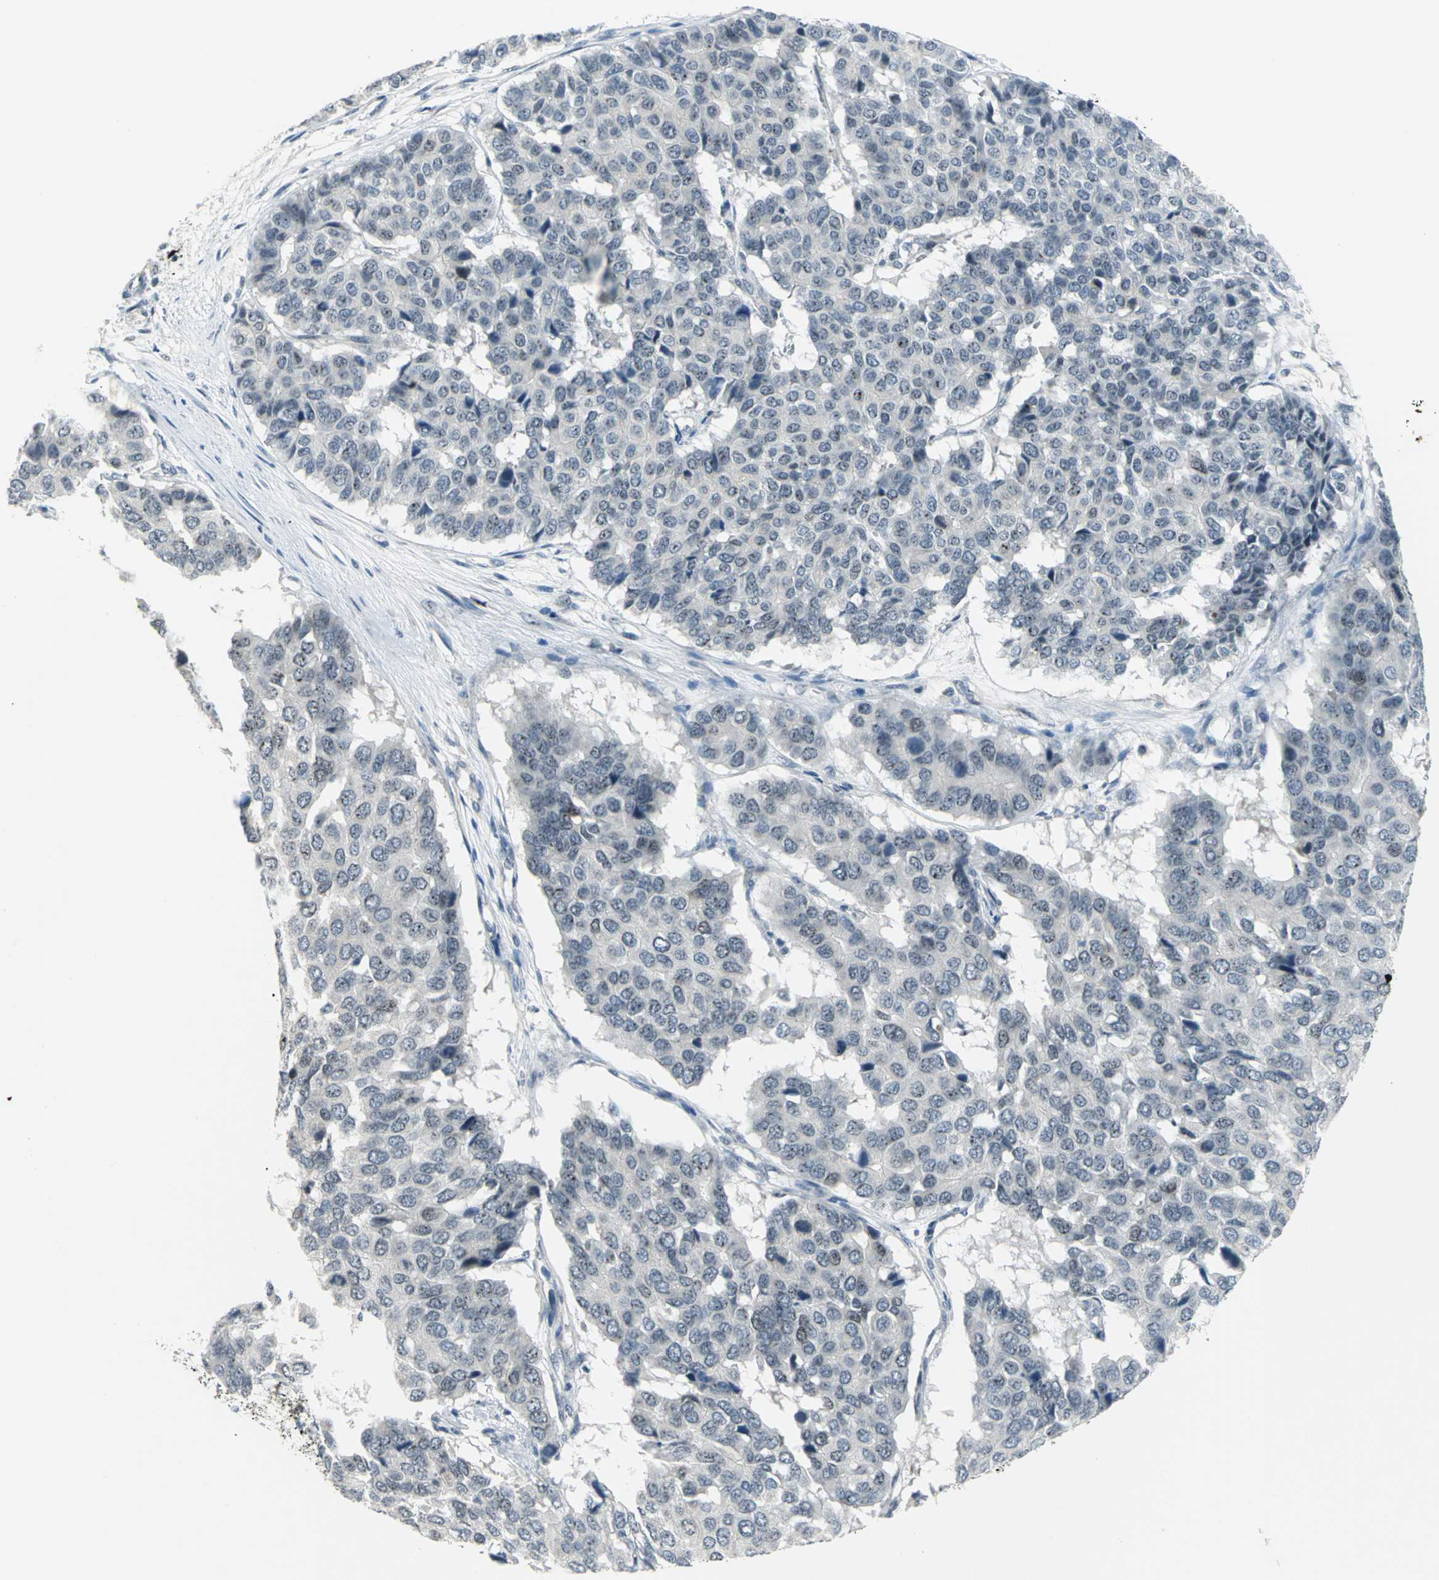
{"staining": {"intensity": "moderate", "quantity": ">75%", "location": "nuclear"}, "tissue": "pancreatic cancer", "cell_type": "Tumor cells", "image_type": "cancer", "snomed": [{"axis": "morphology", "description": "Adenocarcinoma, NOS"}, {"axis": "topography", "description": "Pancreas"}], "caption": "This image exhibits IHC staining of pancreatic cancer (adenocarcinoma), with medium moderate nuclear positivity in approximately >75% of tumor cells.", "gene": "MYBBP1A", "patient": {"sex": "male", "age": 50}}